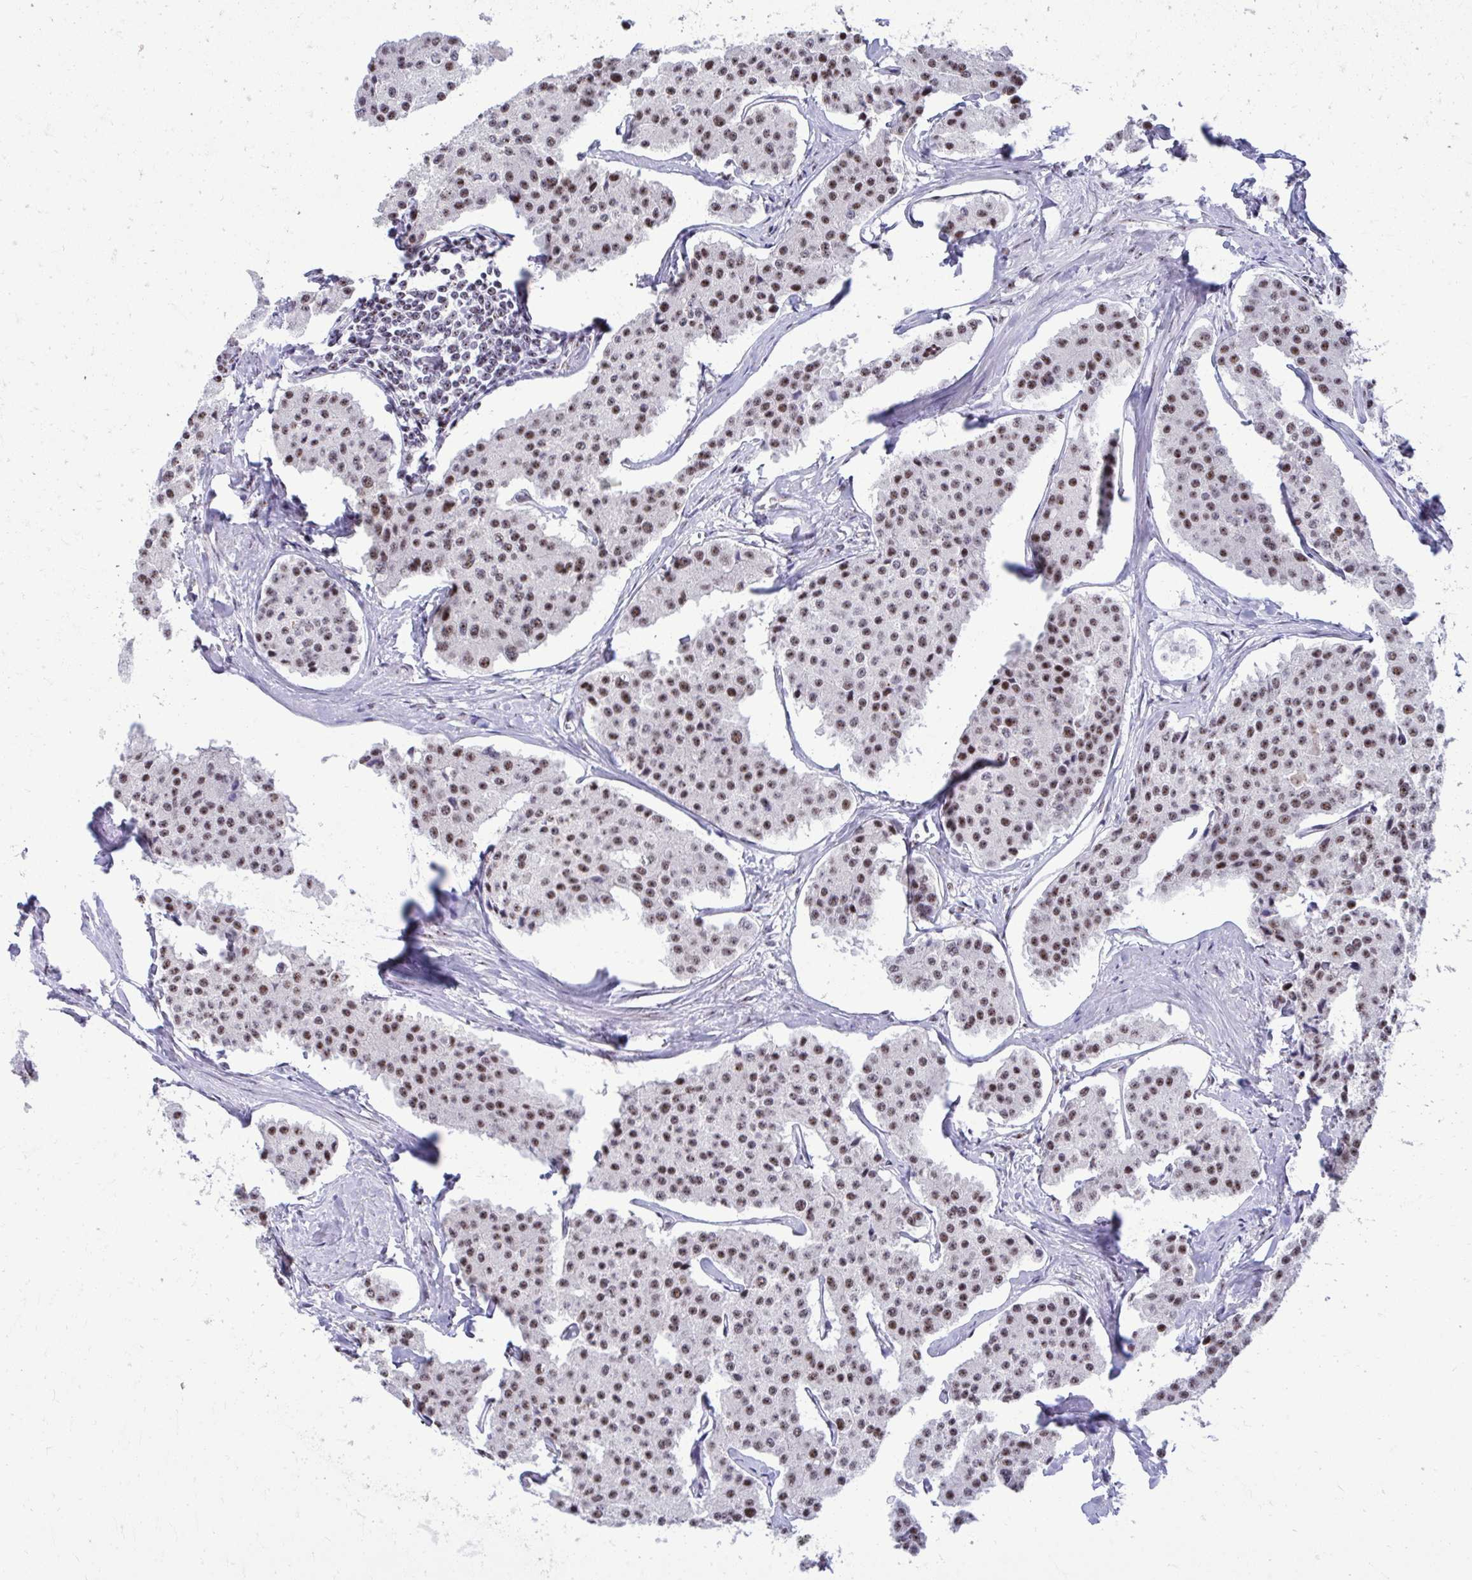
{"staining": {"intensity": "moderate", "quantity": ">75%", "location": "nuclear"}, "tissue": "carcinoid", "cell_type": "Tumor cells", "image_type": "cancer", "snomed": [{"axis": "morphology", "description": "Carcinoid, malignant, NOS"}, {"axis": "topography", "description": "Small intestine"}], "caption": "The immunohistochemical stain highlights moderate nuclear staining in tumor cells of carcinoid tissue. The staining is performed using DAB (3,3'-diaminobenzidine) brown chromogen to label protein expression. The nuclei are counter-stained blue using hematoxylin.", "gene": "PELP1", "patient": {"sex": "female", "age": 65}}